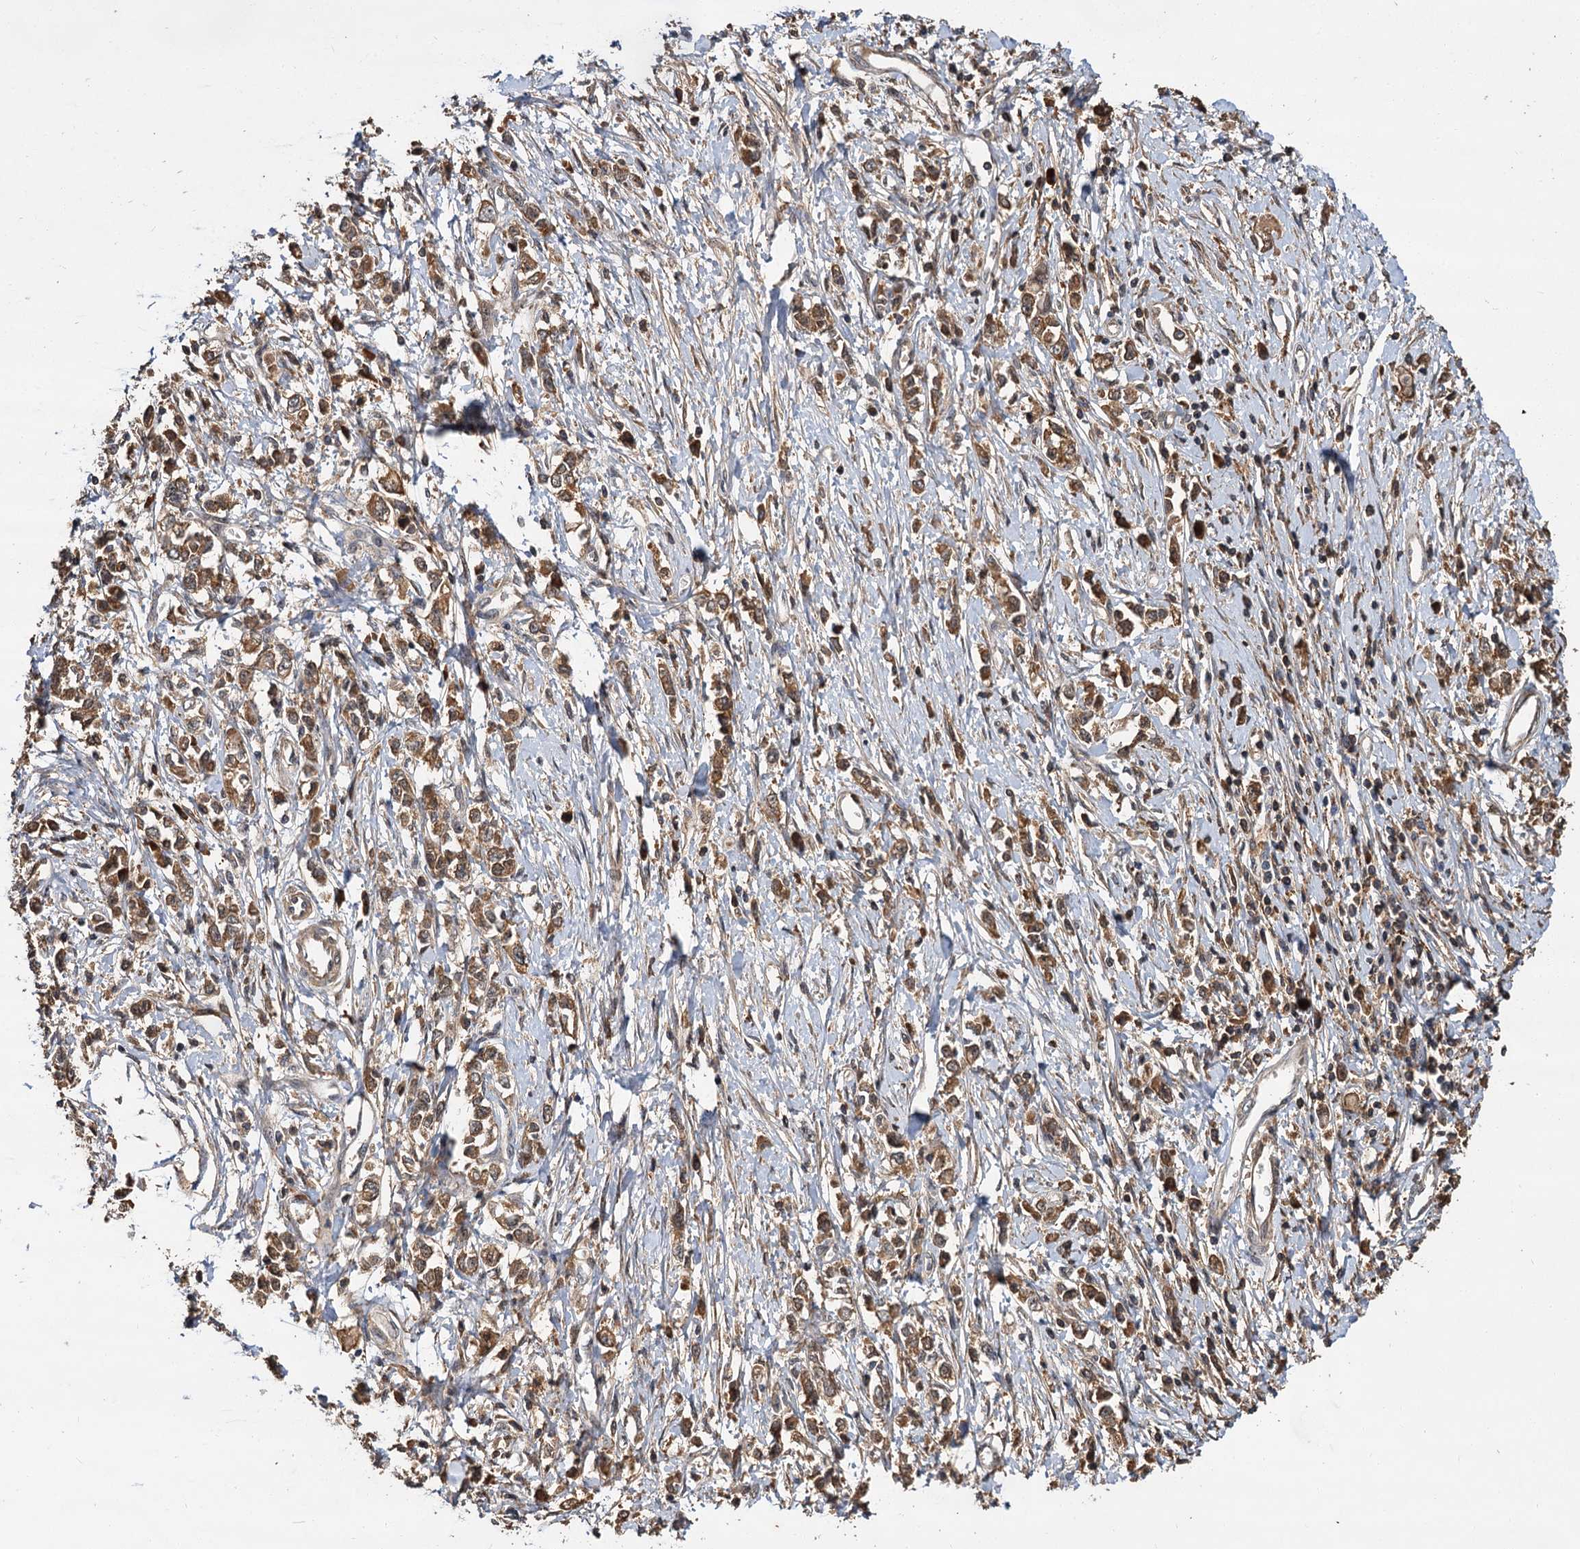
{"staining": {"intensity": "moderate", "quantity": ">75%", "location": "cytoplasmic/membranous"}, "tissue": "stomach cancer", "cell_type": "Tumor cells", "image_type": "cancer", "snomed": [{"axis": "morphology", "description": "Adenocarcinoma, NOS"}, {"axis": "topography", "description": "Stomach"}], "caption": "Protein staining of adenocarcinoma (stomach) tissue demonstrates moderate cytoplasmic/membranous expression in approximately >75% of tumor cells.", "gene": "MBD6", "patient": {"sex": "female", "age": 76}}